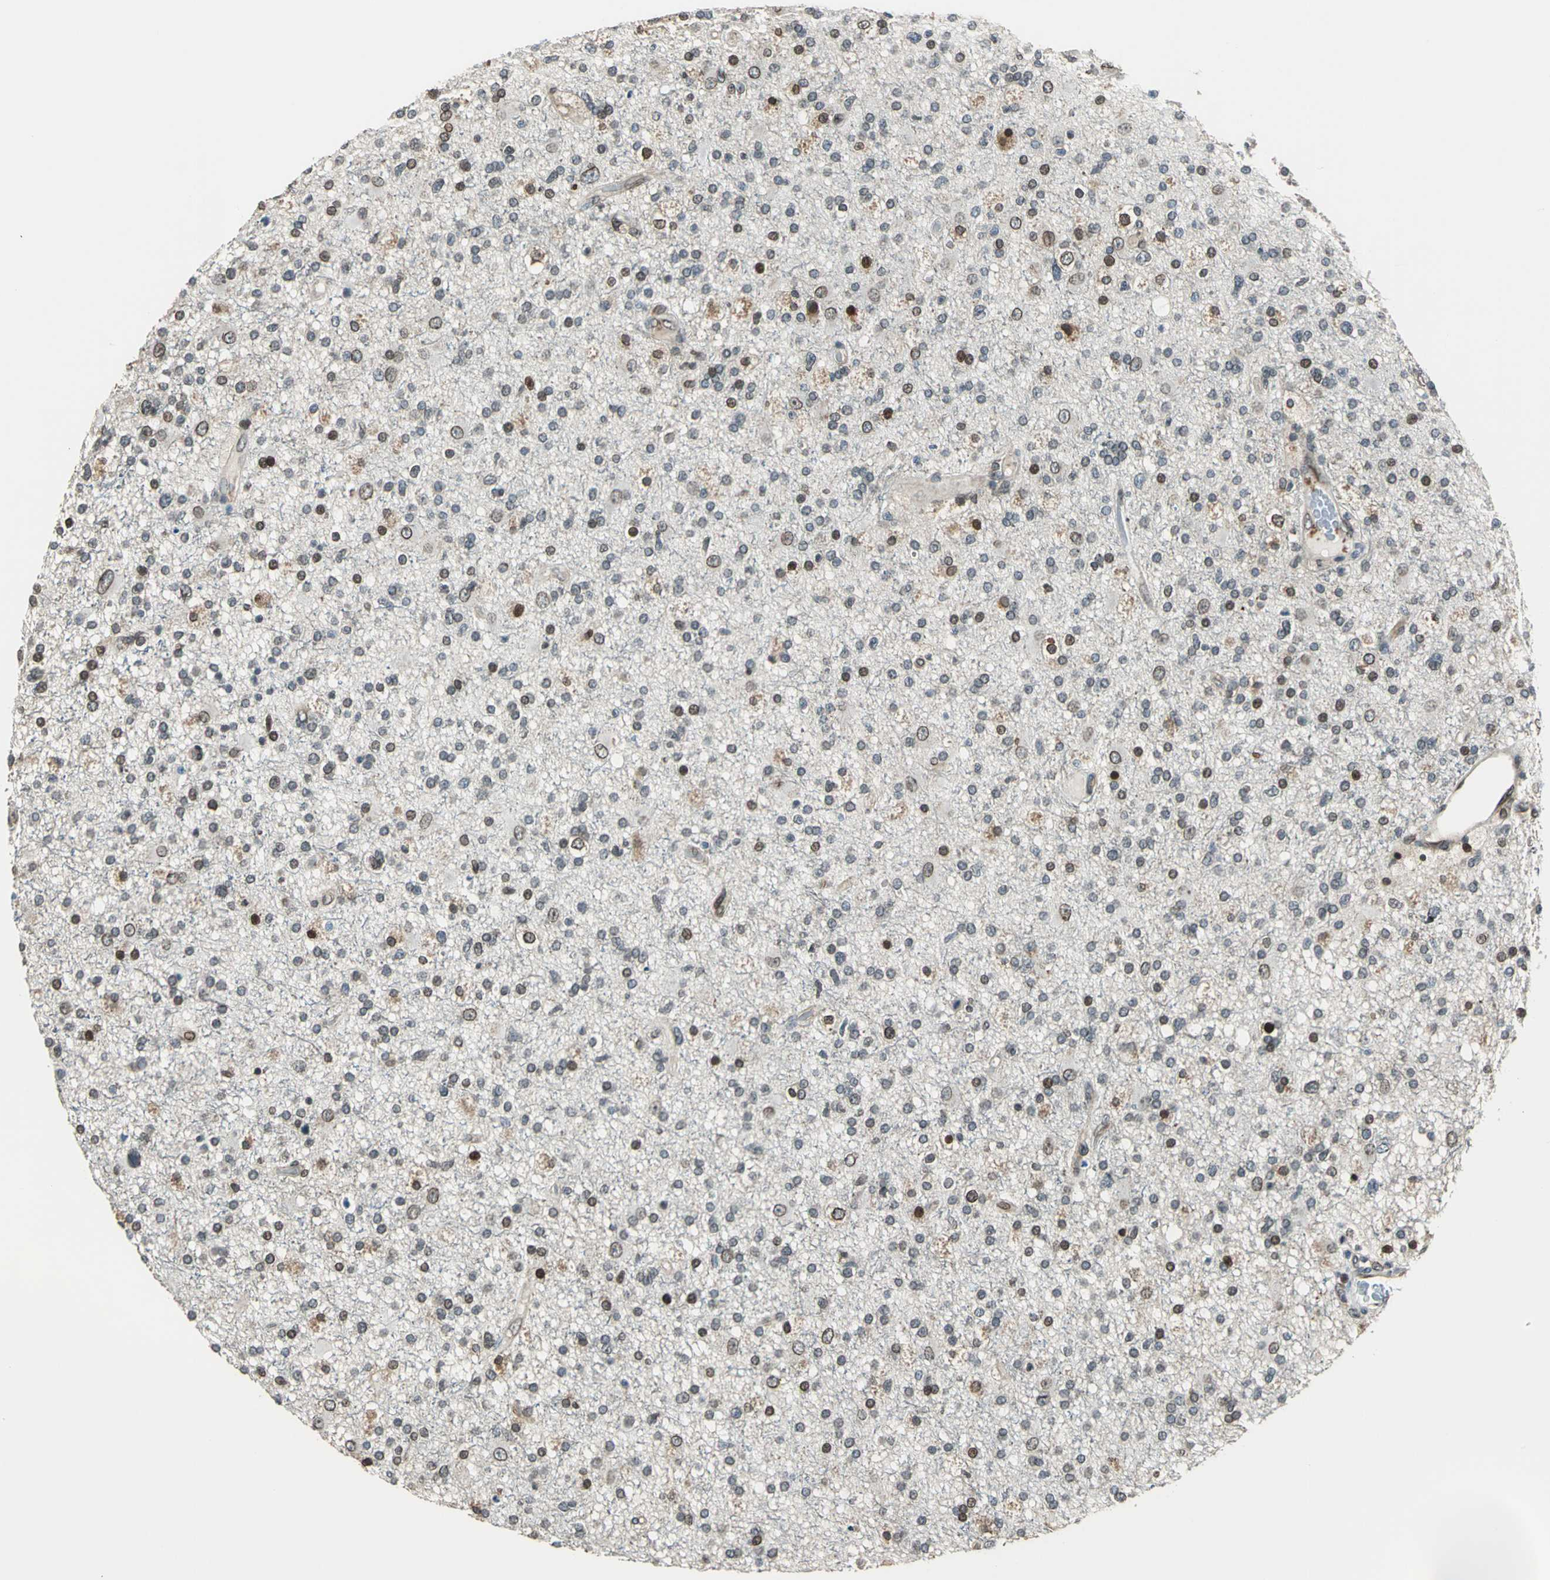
{"staining": {"intensity": "strong", "quantity": "<25%", "location": "cytoplasmic/membranous,nuclear"}, "tissue": "glioma", "cell_type": "Tumor cells", "image_type": "cancer", "snomed": [{"axis": "morphology", "description": "Glioma, malignant, High grade"}, {"axis": "topography", "description": "Brain"}], "caption": "Immunohistochemistry (IHC) of glioma demonstrates medium levels of strong cytoplasmic/membranous and nuclear positivity in about <25% of tumor cells.", "gene": "BRIP1", "patient": {"sex": "male", "age": 33}}